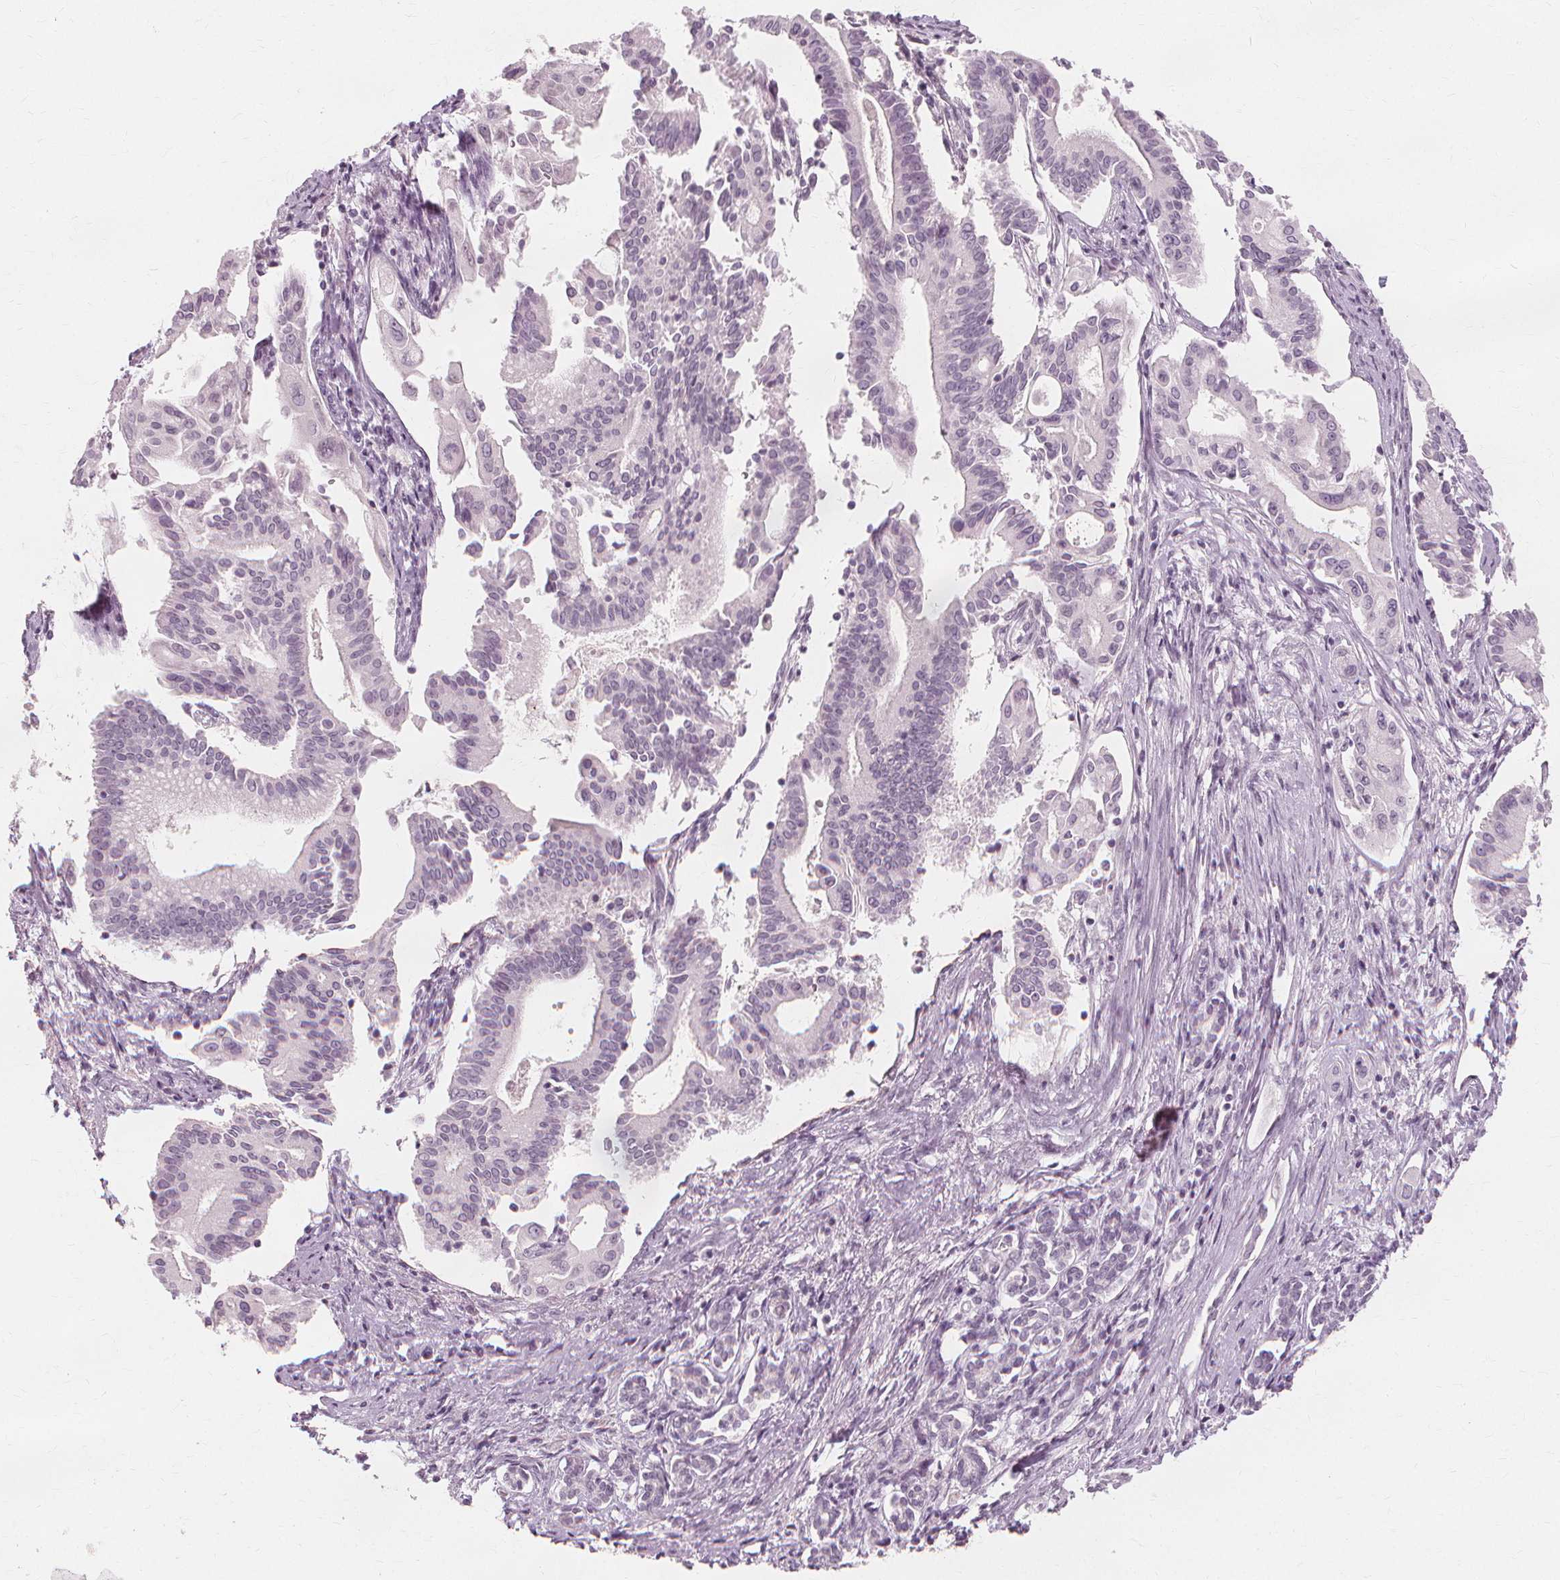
{"staining": {"intensity": "negative", "quantity": "none", "location": "none"}, "tissue": "pancreatic cancer", "cell_type": "Tumor cells", "image_type": "cancer", "snomed": [{"axis": "morphology", "description": "Adenocarcinoma, NOS"}, {"axis": "topography", "description": "Pancreas"}], "caption": "There is no significant expression in tumor cells of pancreatic cancer.", "gene": "NXPE1", "patient": {"sex": "female", "age": 68}}